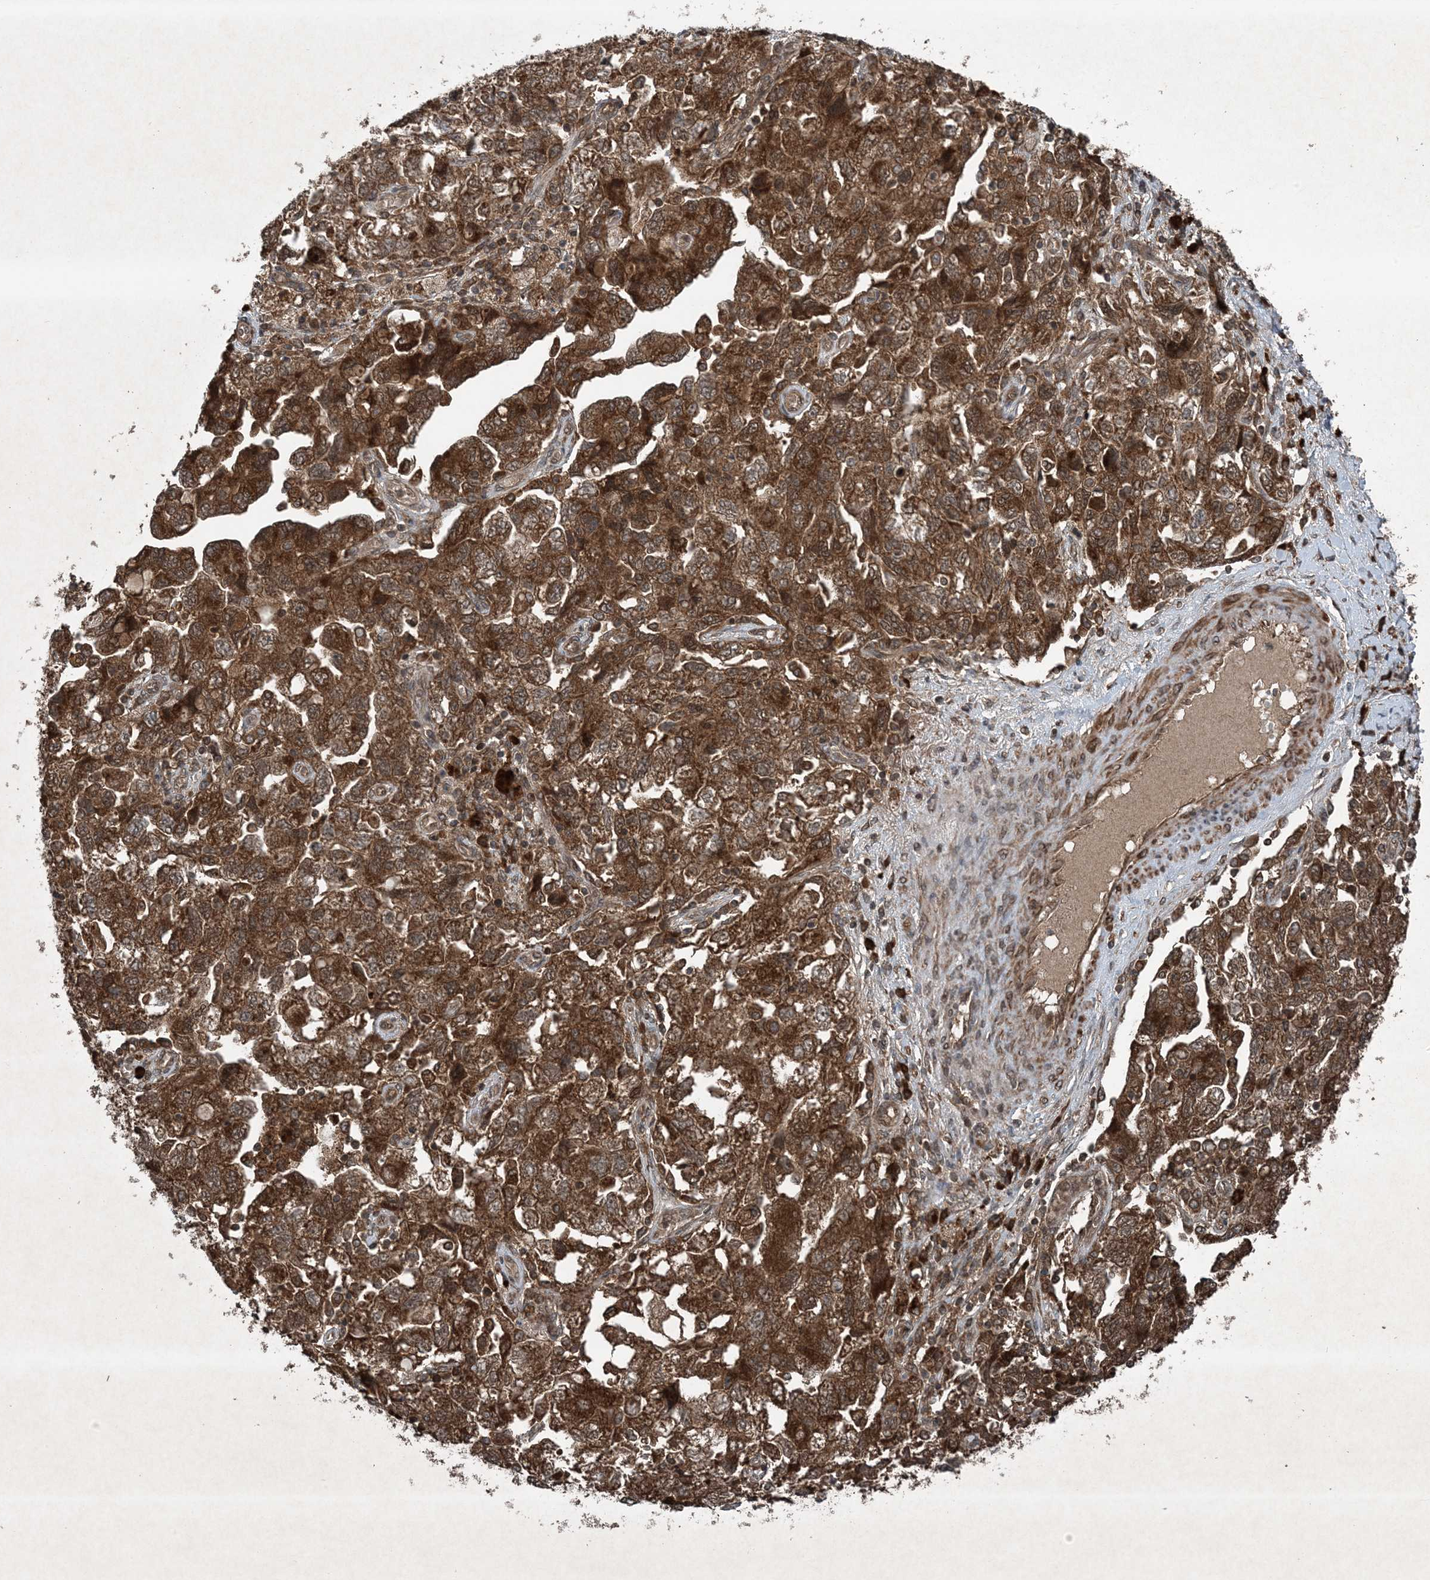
{"staining": {"intensity": "strong", "quantity": ">75%", "location": "cytoplasmic/membranous"}, "tissue": "ovarian cancer", "cell_type": "Tumor cells", "image_type": "cancer", "snomed": [{"axis": "morphology", "description": "Carcinoma, NOS"}, {"axis": "morphology", "description": "Cystadenocarcinoma, serous, NOS"}, {"axis": "topography", "description": "Ovary"}], "caption": "Protein staining of serous cystadenocarcinoma (ovarian) tissue demonstrates strong cytoplasmic/membranous positivity in approximately >75% of tumor cells.", "gene": "GNG5", "patient": {"sex": "female", "age": 69}}